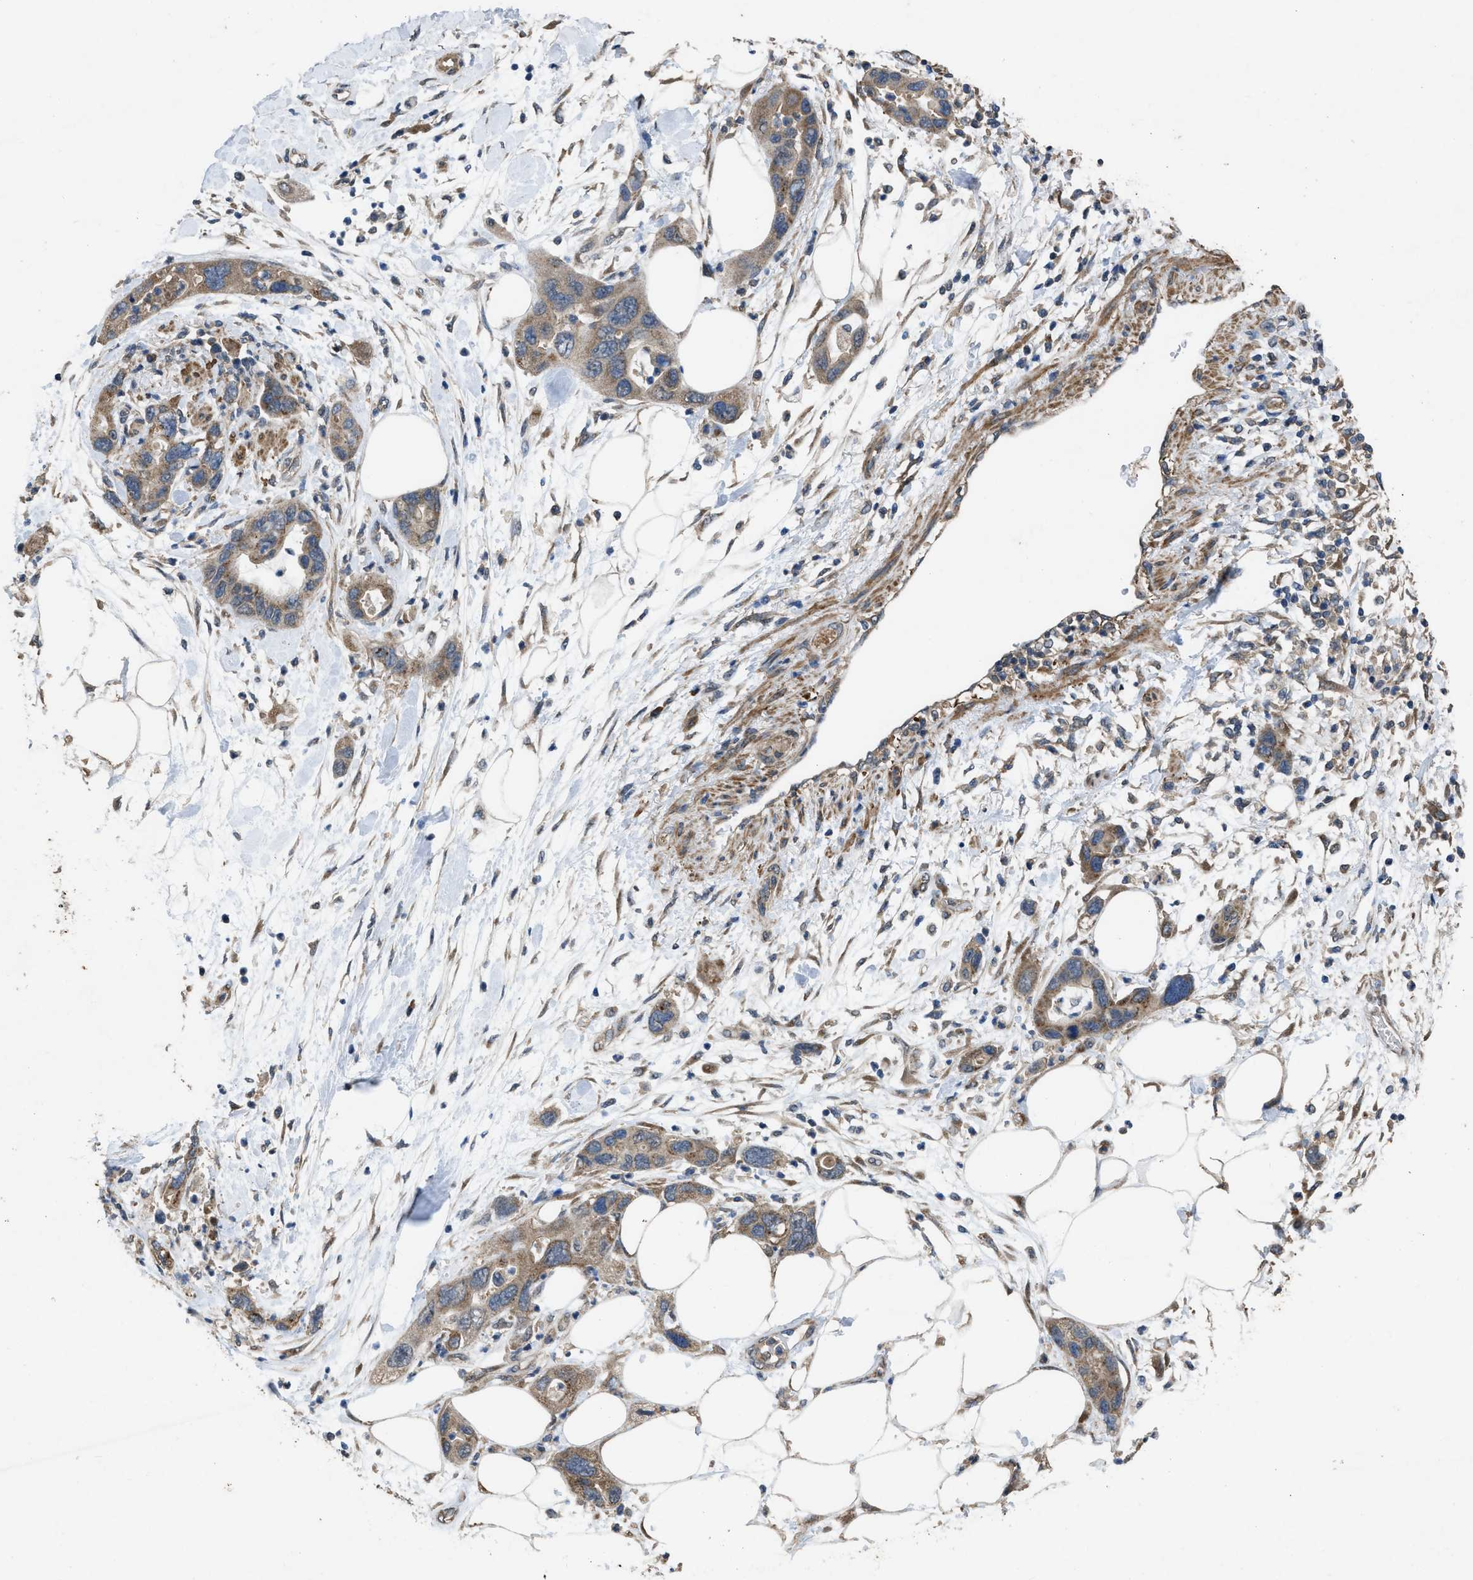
{"staining": {"intensity": "moderate", "quantity": ">75%", "location": "cytoplasmic/membranous"}, "tissue": "pancreatic cancer", "cell_type": "Tumor cells", "image_type": "cancer", "snomed": [{"axis": "morphology", "description": "Normal tissue, NOS"}, {"axis": "morphology", "description": "Adenocarcinoma, NOS"}, {"axis": "topography", "description": "Pancreas"}], "caption": "Pancreatic cancer stained with a brown dye shows moderate cytoplasmic/membranous positive positivity in approximately >75% of tumor cells.", "gene": "ARL6", "patient": {"sex": "female", "age": 71}}